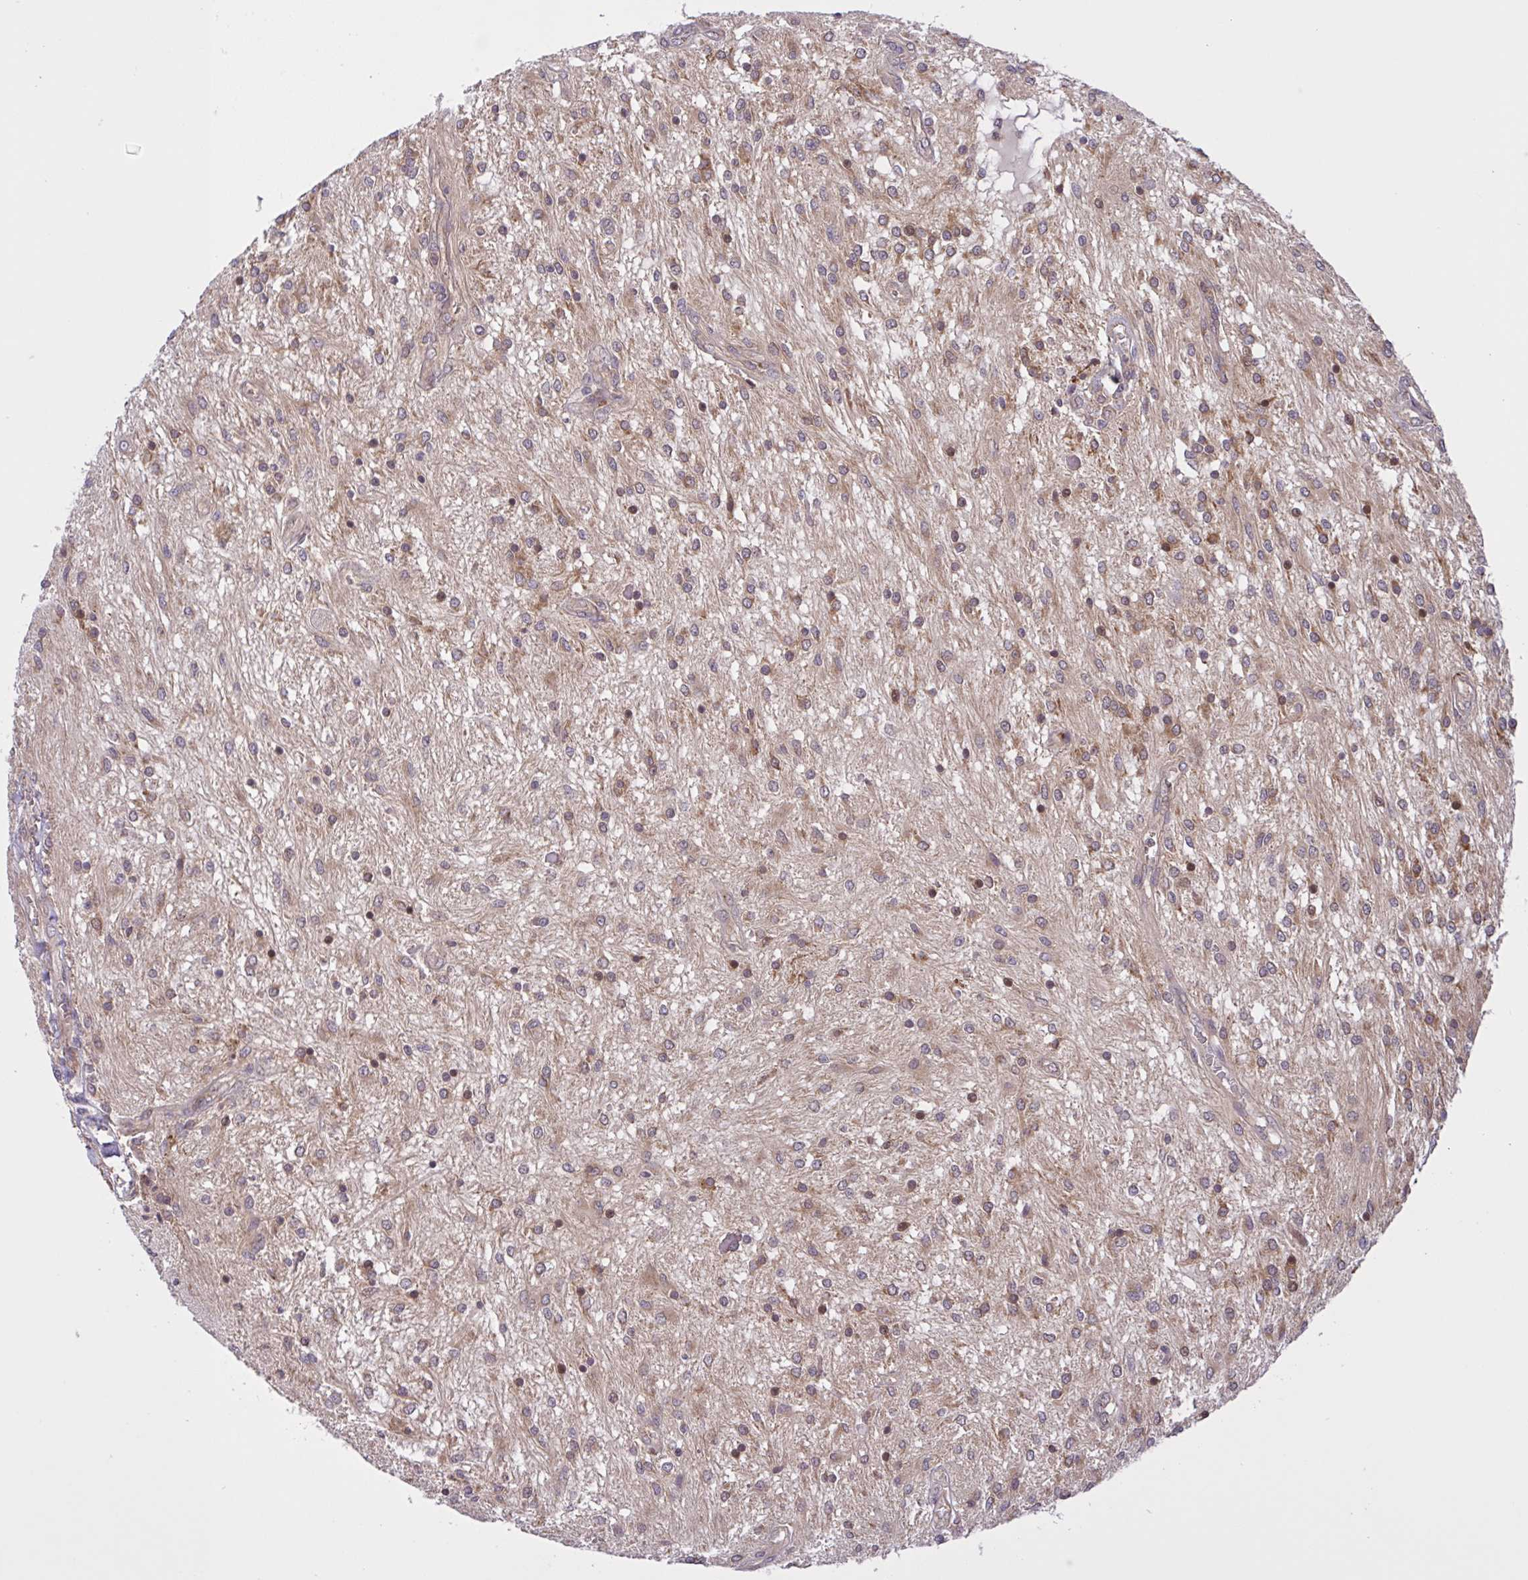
{"staining": {"intensity": "negative", "quantity": "none", "location": "none"}, "tissue": "glioma", "cell_type": "Tumor cells", "image_type": "cancer", "snomed": [{"axis": "morphology", "description": "Glioma, malignant, Low grade"}, {"axis": "topography", "description": "Cerebellum"}], "caption": "IHC photomicrograph of human malignant glioma (low-grade) stained for a protein (brown), which shows no positivity in tumor cells.", "gene": "INTS10", "patient": {"sex": "female", "age": 14}}